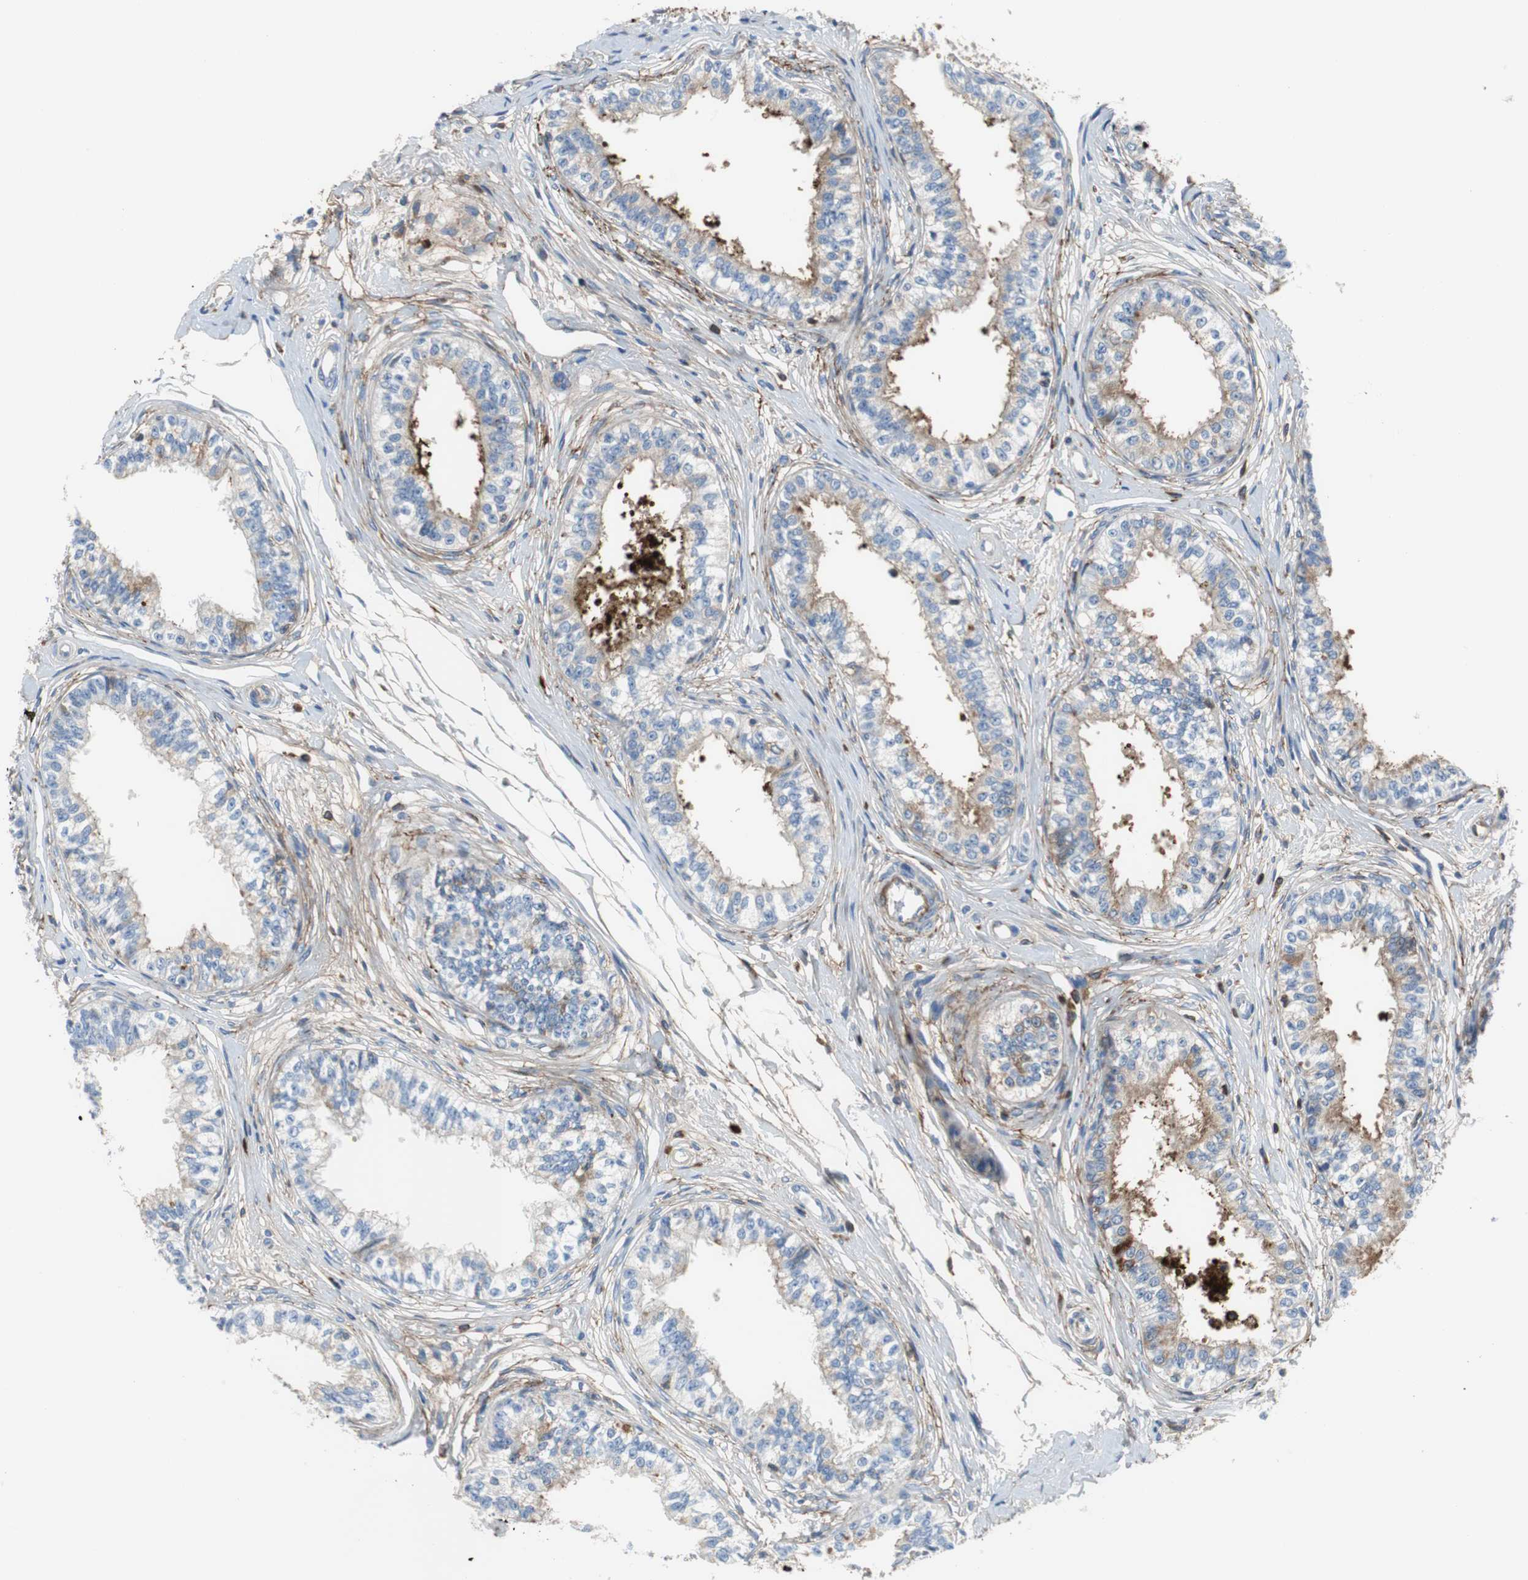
{"staining": {"intensity": "strong", "quantity": "<25%", "location": "cytoplasmic/membranous,nuclear"}, "tissue": "epididymis", "cell_type": "Glandular cells", "image_type": "normal", "snomed": [{"axis": "morphology", "description": "Normal tissue, NOS"}, {"axis": "morphology", "description": "Adenocarcinoma, metastatic, NOS"}, {"axis": "topography", "description": "Testis"}, {"axis": "topography", "description": "Epididymis"}], "caption": "IHC staining of benign epididymis, which displays medium levels of strong cytoplasmic/membranous,nuclear staining in approximately <25% of glandular cells indicating strong cytoplasmic/membranous,nuclear protein expression. The staining was performed using DAB (3,3'-diaminobenzidine) (brown) for protein detection and nuclei were counterstained in hematoxylin (blue).", "gene": "APCS", "patient": {"sex": "male", "age": 26}}